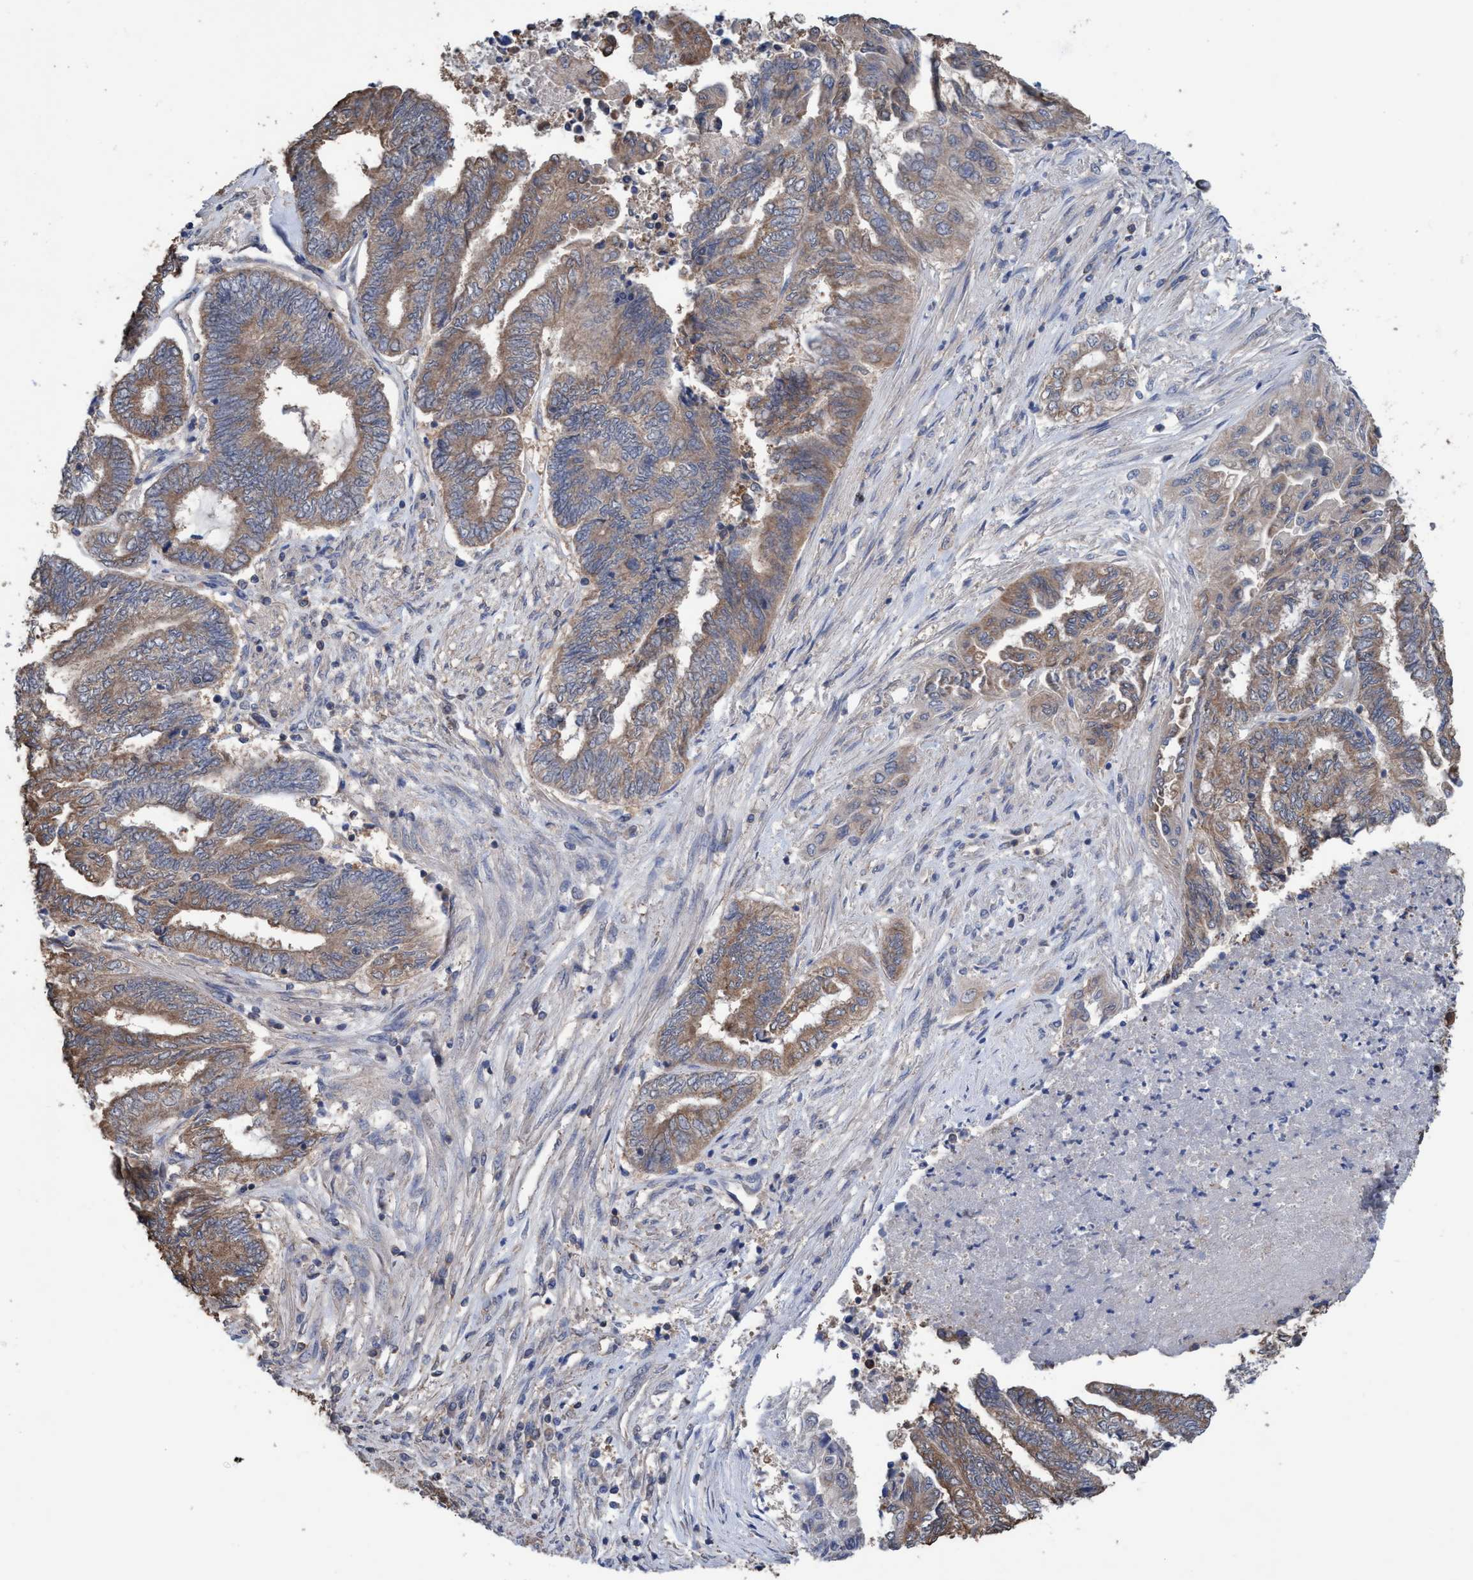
{"staining": {"intensity": "weak", "quantity": ">75%", "location": "cytoplasmic/membranous"}, "tissue": "endometrial cancer", "cell_type": "Tumor cells", "image_type": "cancer", "snomed": [{"axis": "morphology", "description": "Adenocarcinoma, NOS"}, {"axis": "topography", "description": "Uterus"}, {"axis": "topography", "description": "Endometrium"}], "caption": "Endometrial adenocarcinoma stained with DAB immunohistochemistry (IHC) exhibits low levels of weak cytoplasmic/membranous staining in approximately >75% of tumor cells. (brown staining indicates protein expression, while blue staining denotes nuclei).", "gene": "GLOD4", "patient": {"sex": "female", "age": 70}}